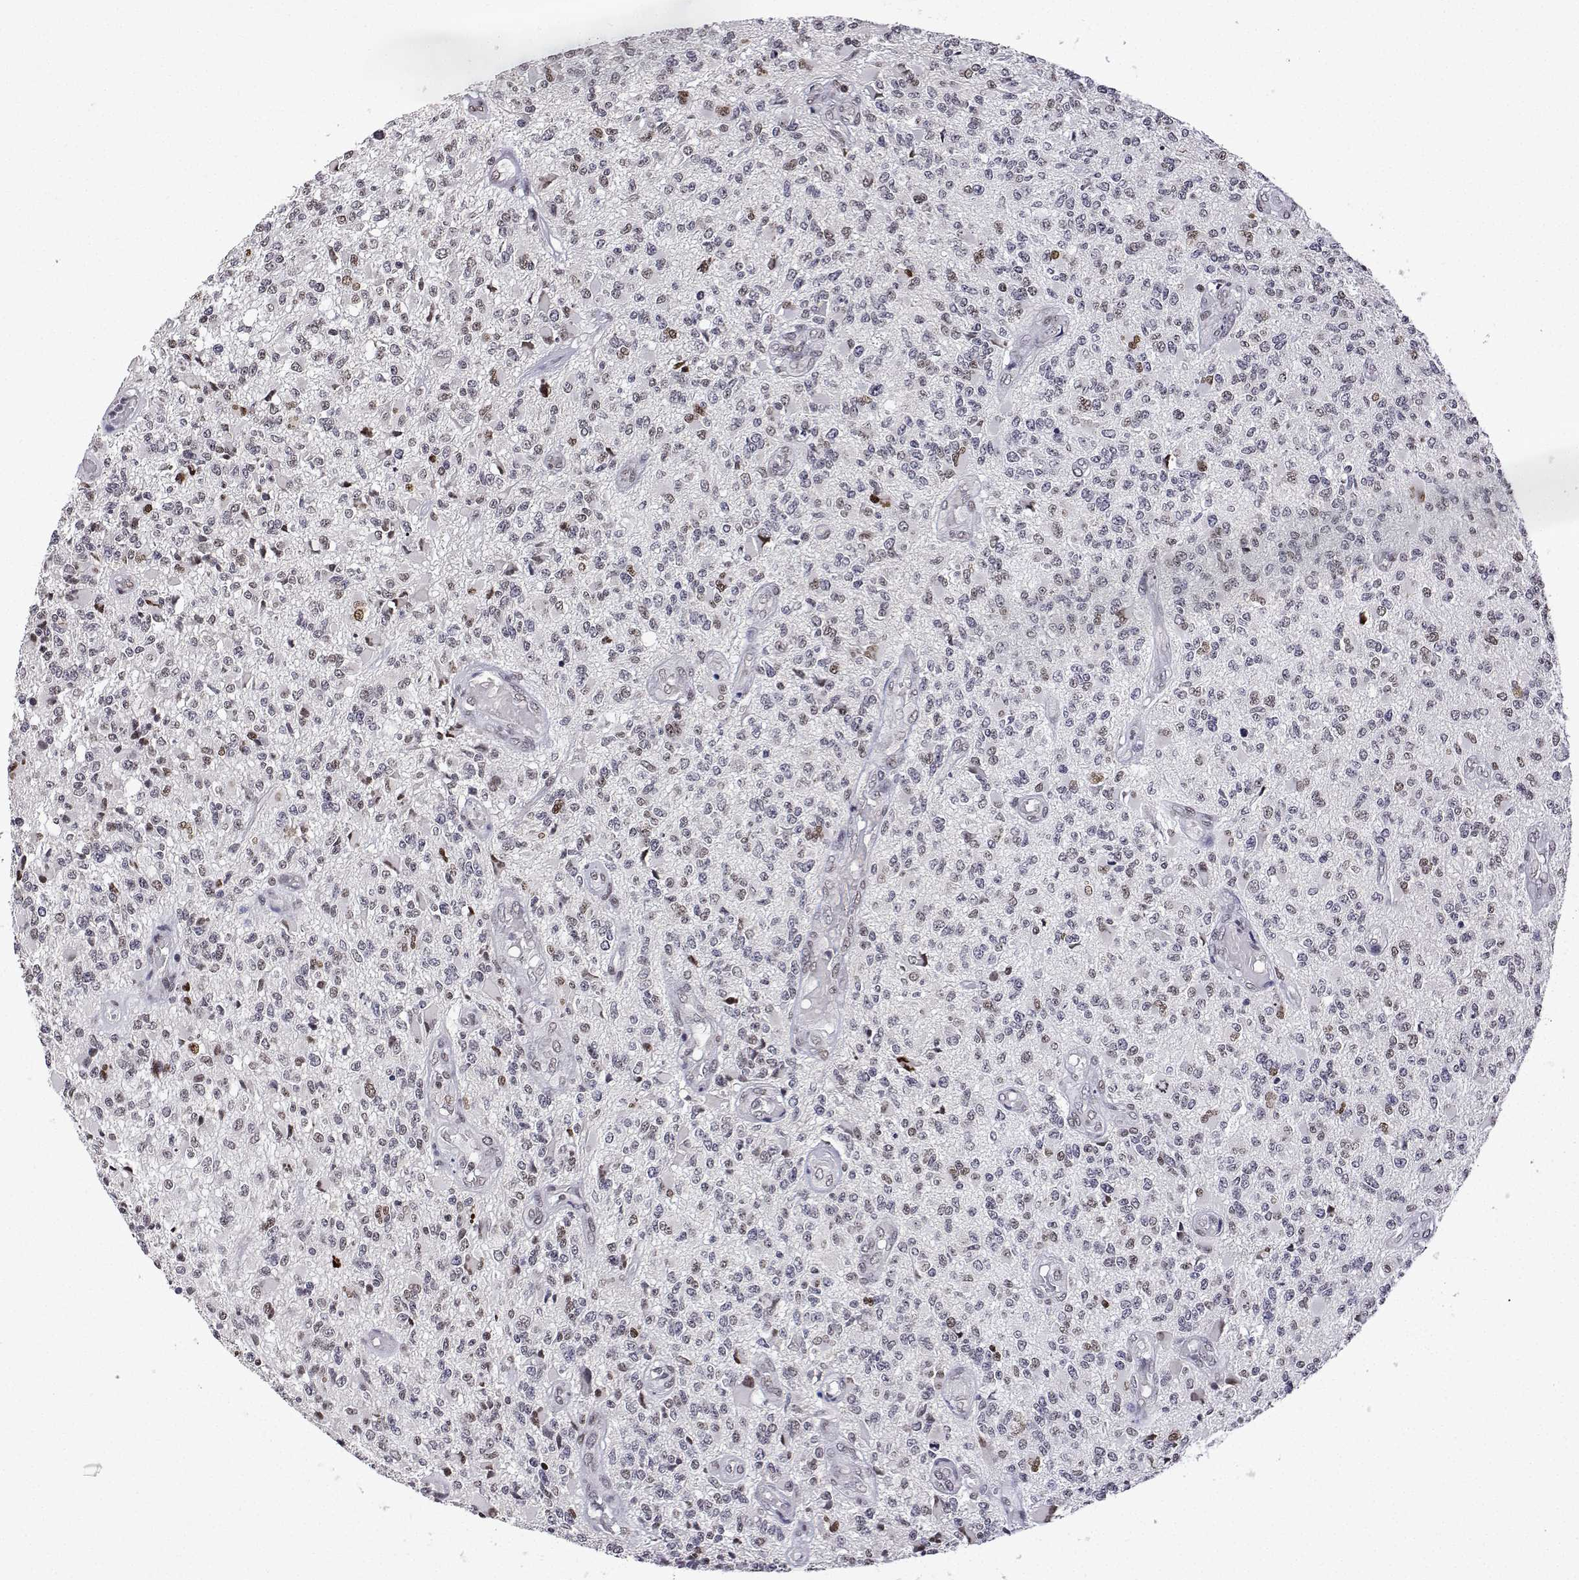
{"staining": {"intensity": "negative", "quantity": "none", "location": "none"}, "tissue": "glioma", "cell_type": "Tumor cells", "image_type": "cancer", "snomed": [{"axis": "morphology", "description": "Glioma, malignant, High grade"}, {"axis": "topography", "description": "Brain"}], "caption": "This is an immunohistochemistry (IHC) histopathology image of human glioma. There is no staining in tumor cells.", "gene": "XPC", "patient": {"sex": "female", "age": 63}}